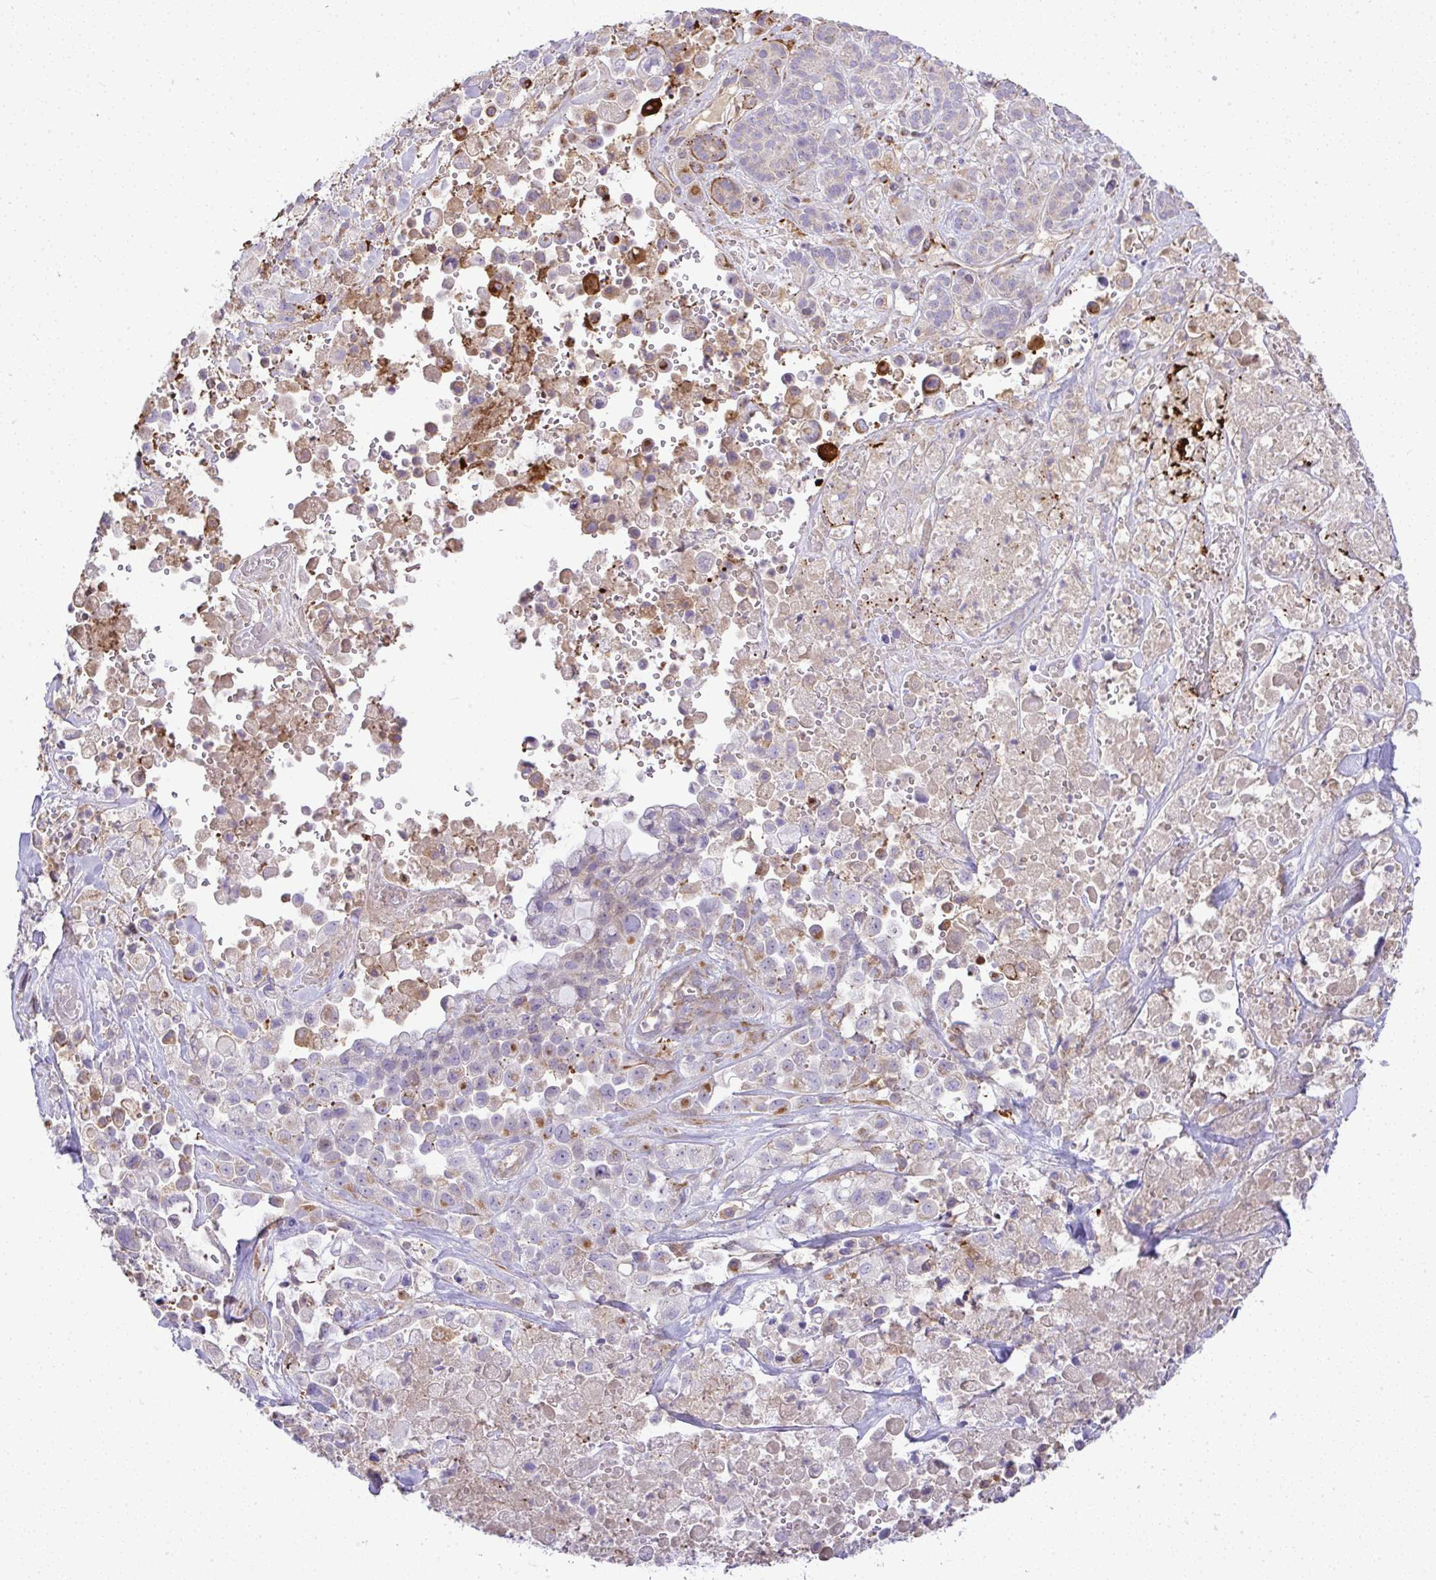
{"staining": {"intensity": "negative", "quantity": "none", "location": "none"}, "tissue": "pancreatic cancer", "cell_type": "Tumor cells", "image_type": "cancer", "snomed": [{"axis": "morphology", "description": "Adenocarcinoma, NOS"}, {"axis": "topography", "description": "Pancreas"}], "caption": "The photomicrograph exhibits no significant positivity in tumor cells of pancreatic adenocarcinoma.", "gene": "GRID2", "patient": {"sex": "male", "age": 44}}